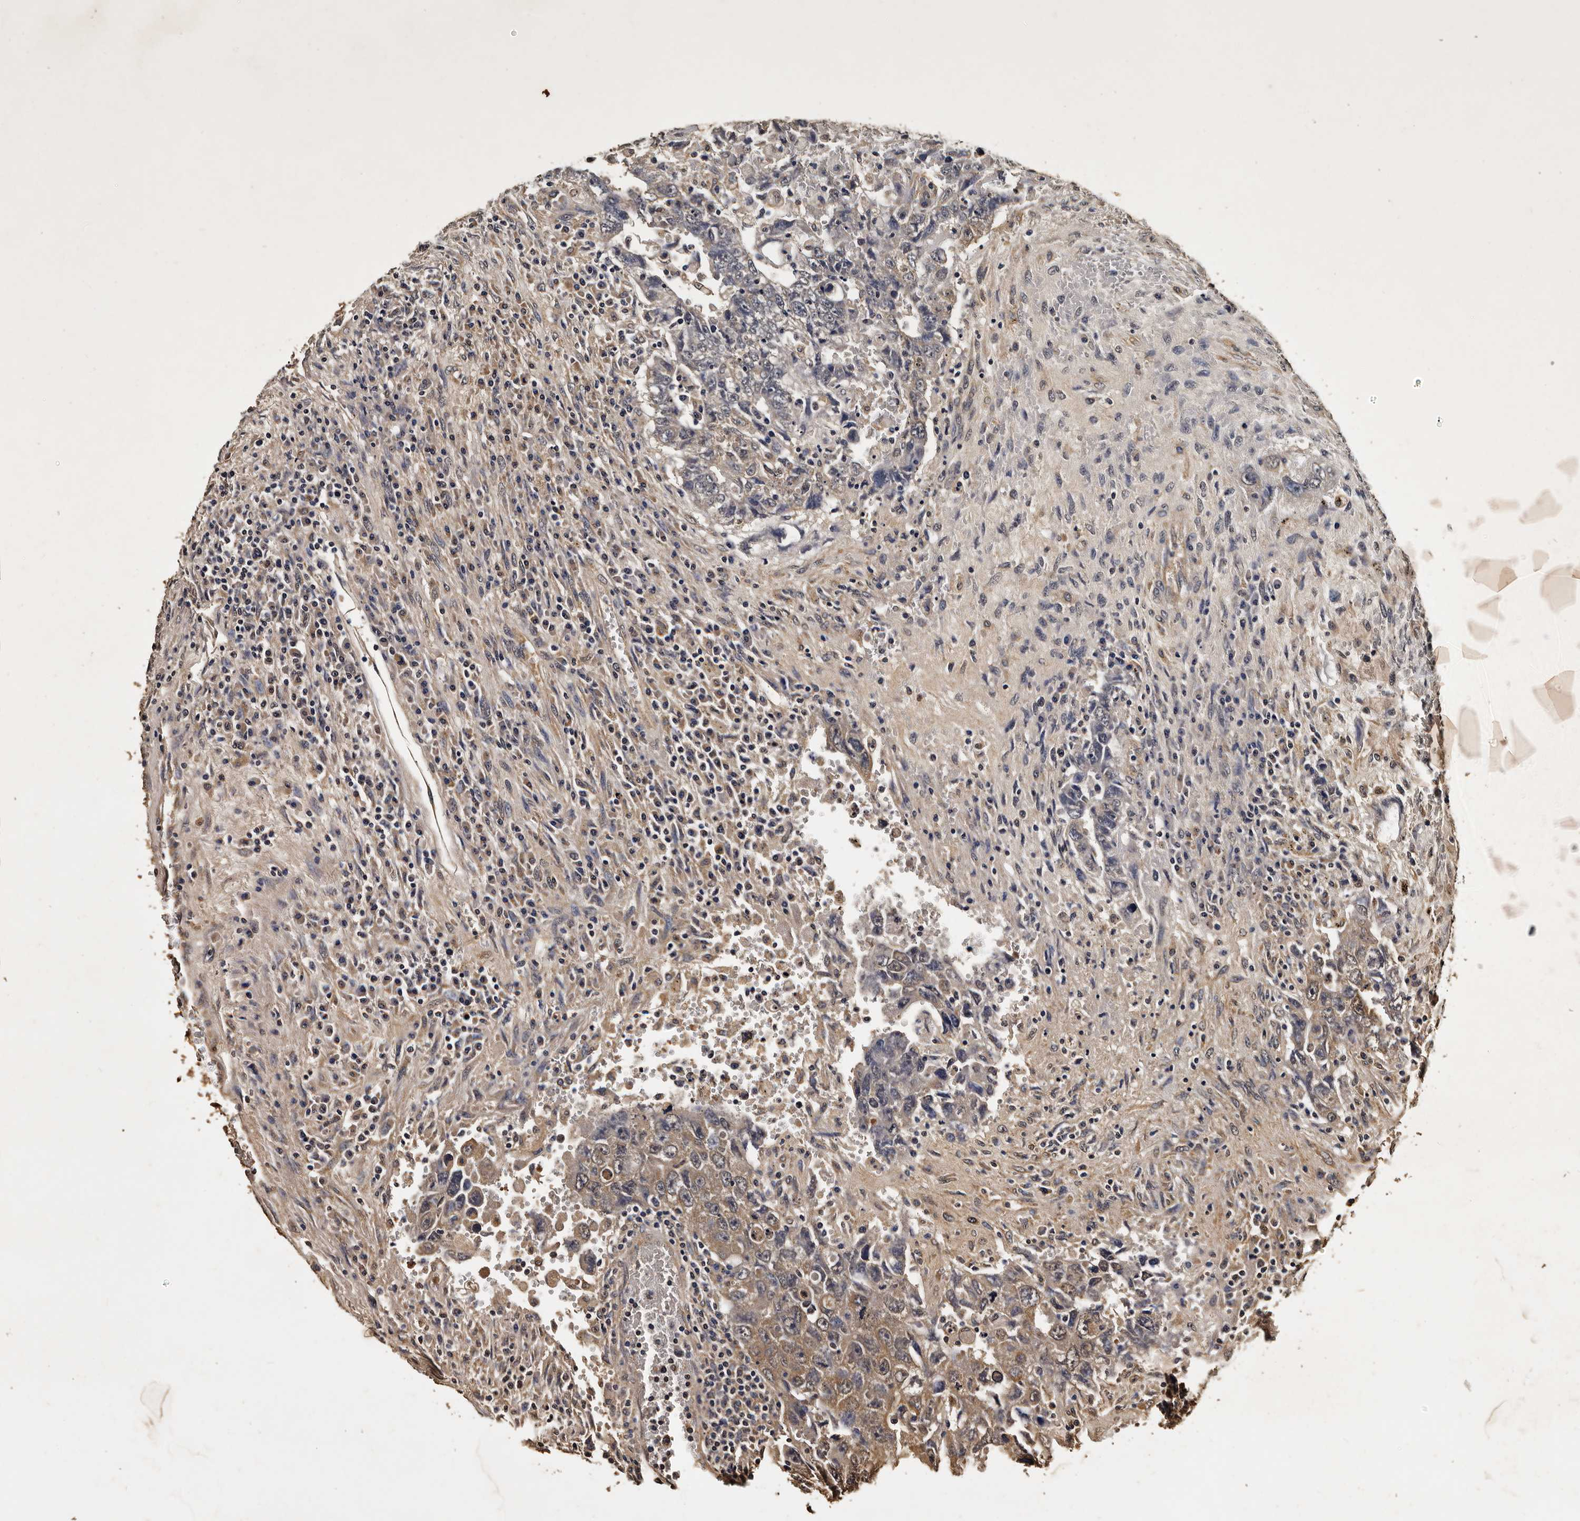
{"staining": {"intensity": "moderate", "quantity": "<25%", "location": "cytoplasmic/membranous"}, "tissue": "testis cancer", "cell_type": "Tumor cells", "image_type": "cancer", "snomed": [{"axis": "morphology", "description": "Carcinoma, Embryonal, NOS"}, {"axis": "topography", "description": "Testis"}], "caption": "This is an image of immunohistochemistry staining of testis embryonal carcinoma, which shows moderate positivity in the cytoplasmic/membranous of tumor cells.", "gene": "PARS2", "patient": {"sex": "male", "age": 26}}